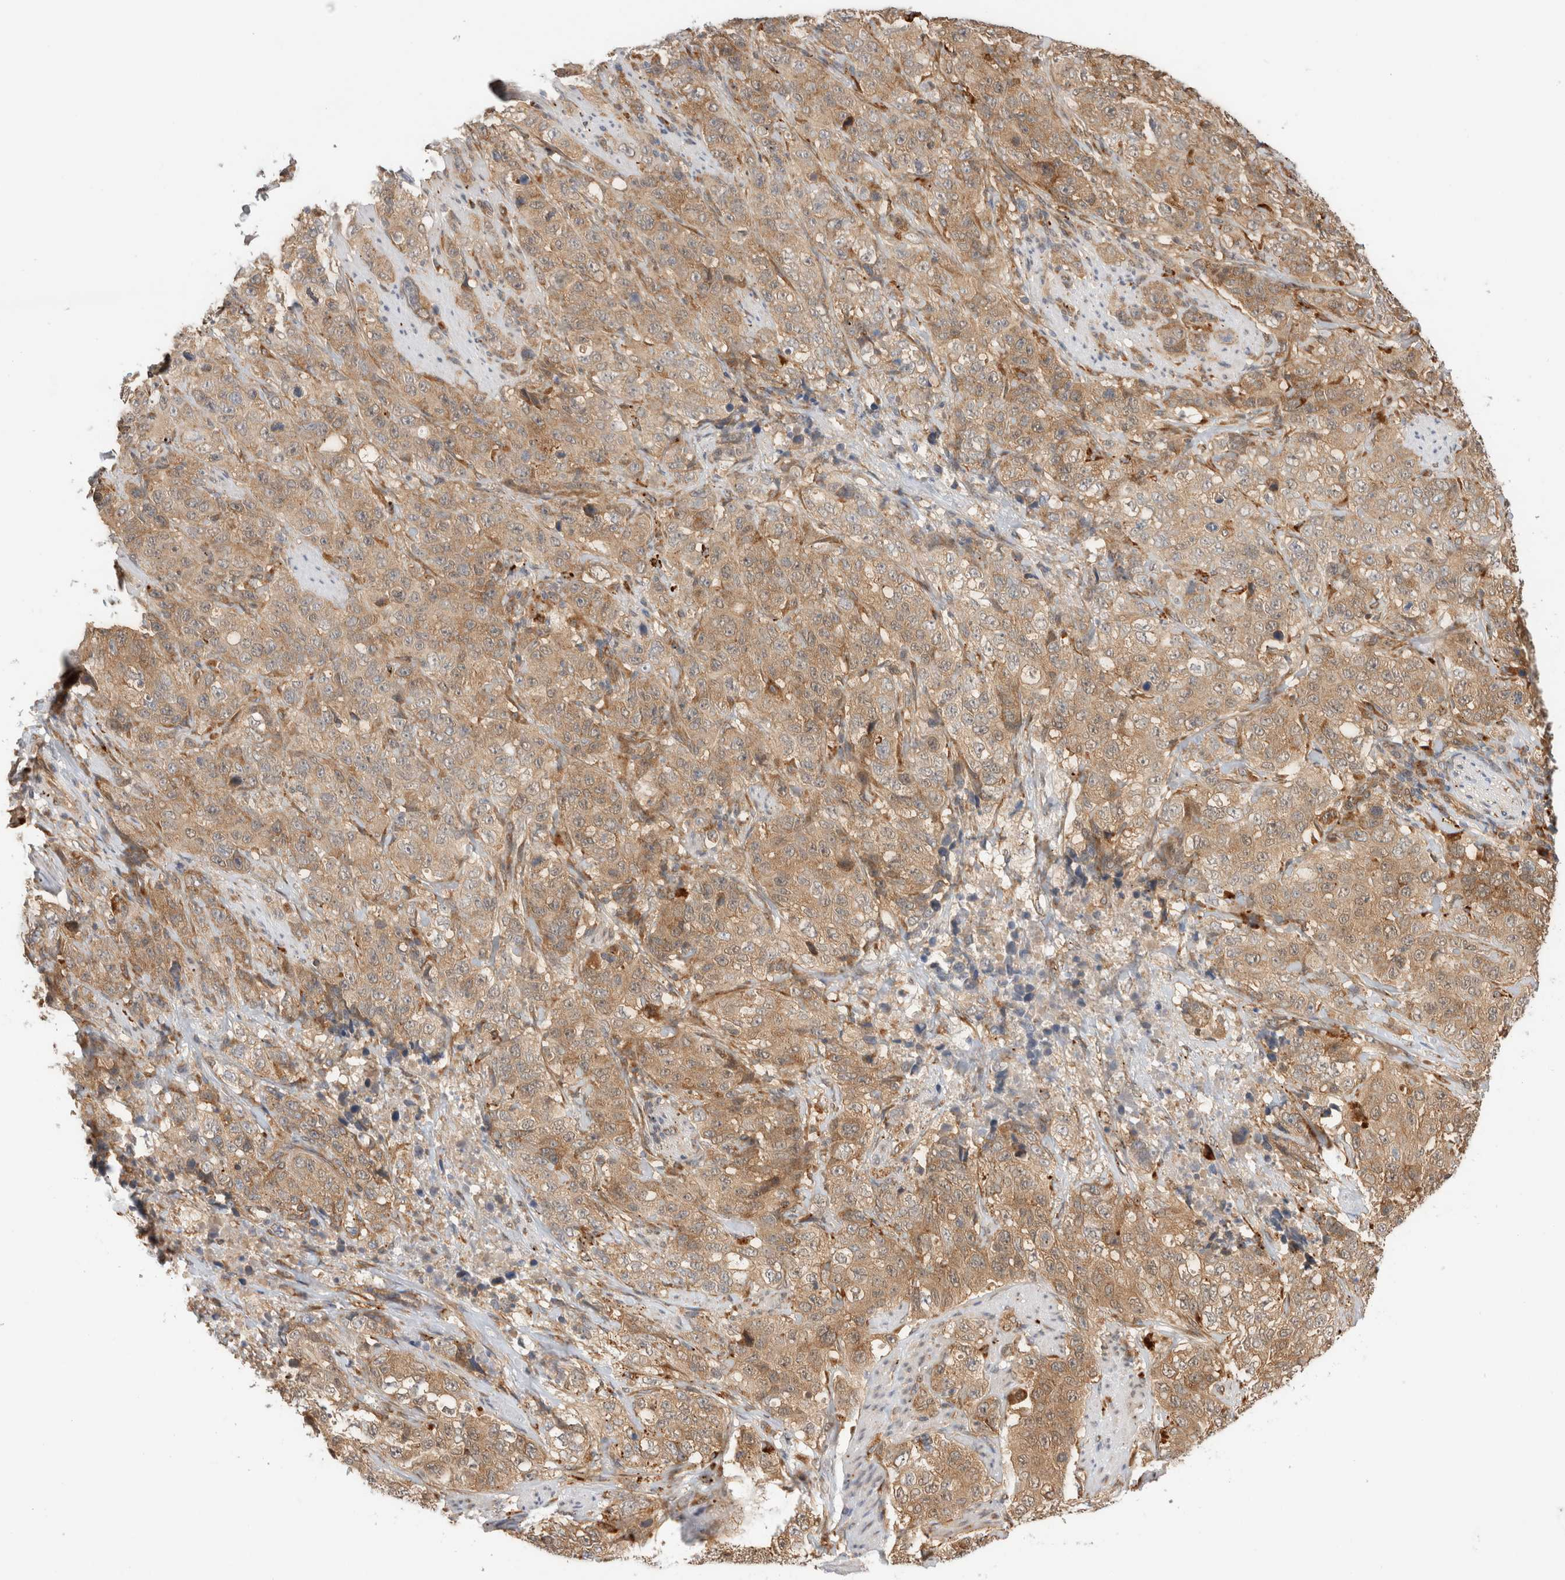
{"staining": {"intensity": "weak", "quantity": ">75%", "location": "cytoplasmic/membranous"}, "tissue": "stomach cancer", "cell_type": "Tumor cells", "image_type": "cancer", "snomed": [{"axis": "morphology", "description": "Adenocarcinoma, NOS"}, {"axis": "topography", "description": "Stomach"}], "caption": "The image reveals staining of stomach cancer, revealing weak cytoplasmic/membranous protein expression (brown color) within tumor cells.", "gene": "ACTL9", "patient": {"sex": "male", "age": 48}}